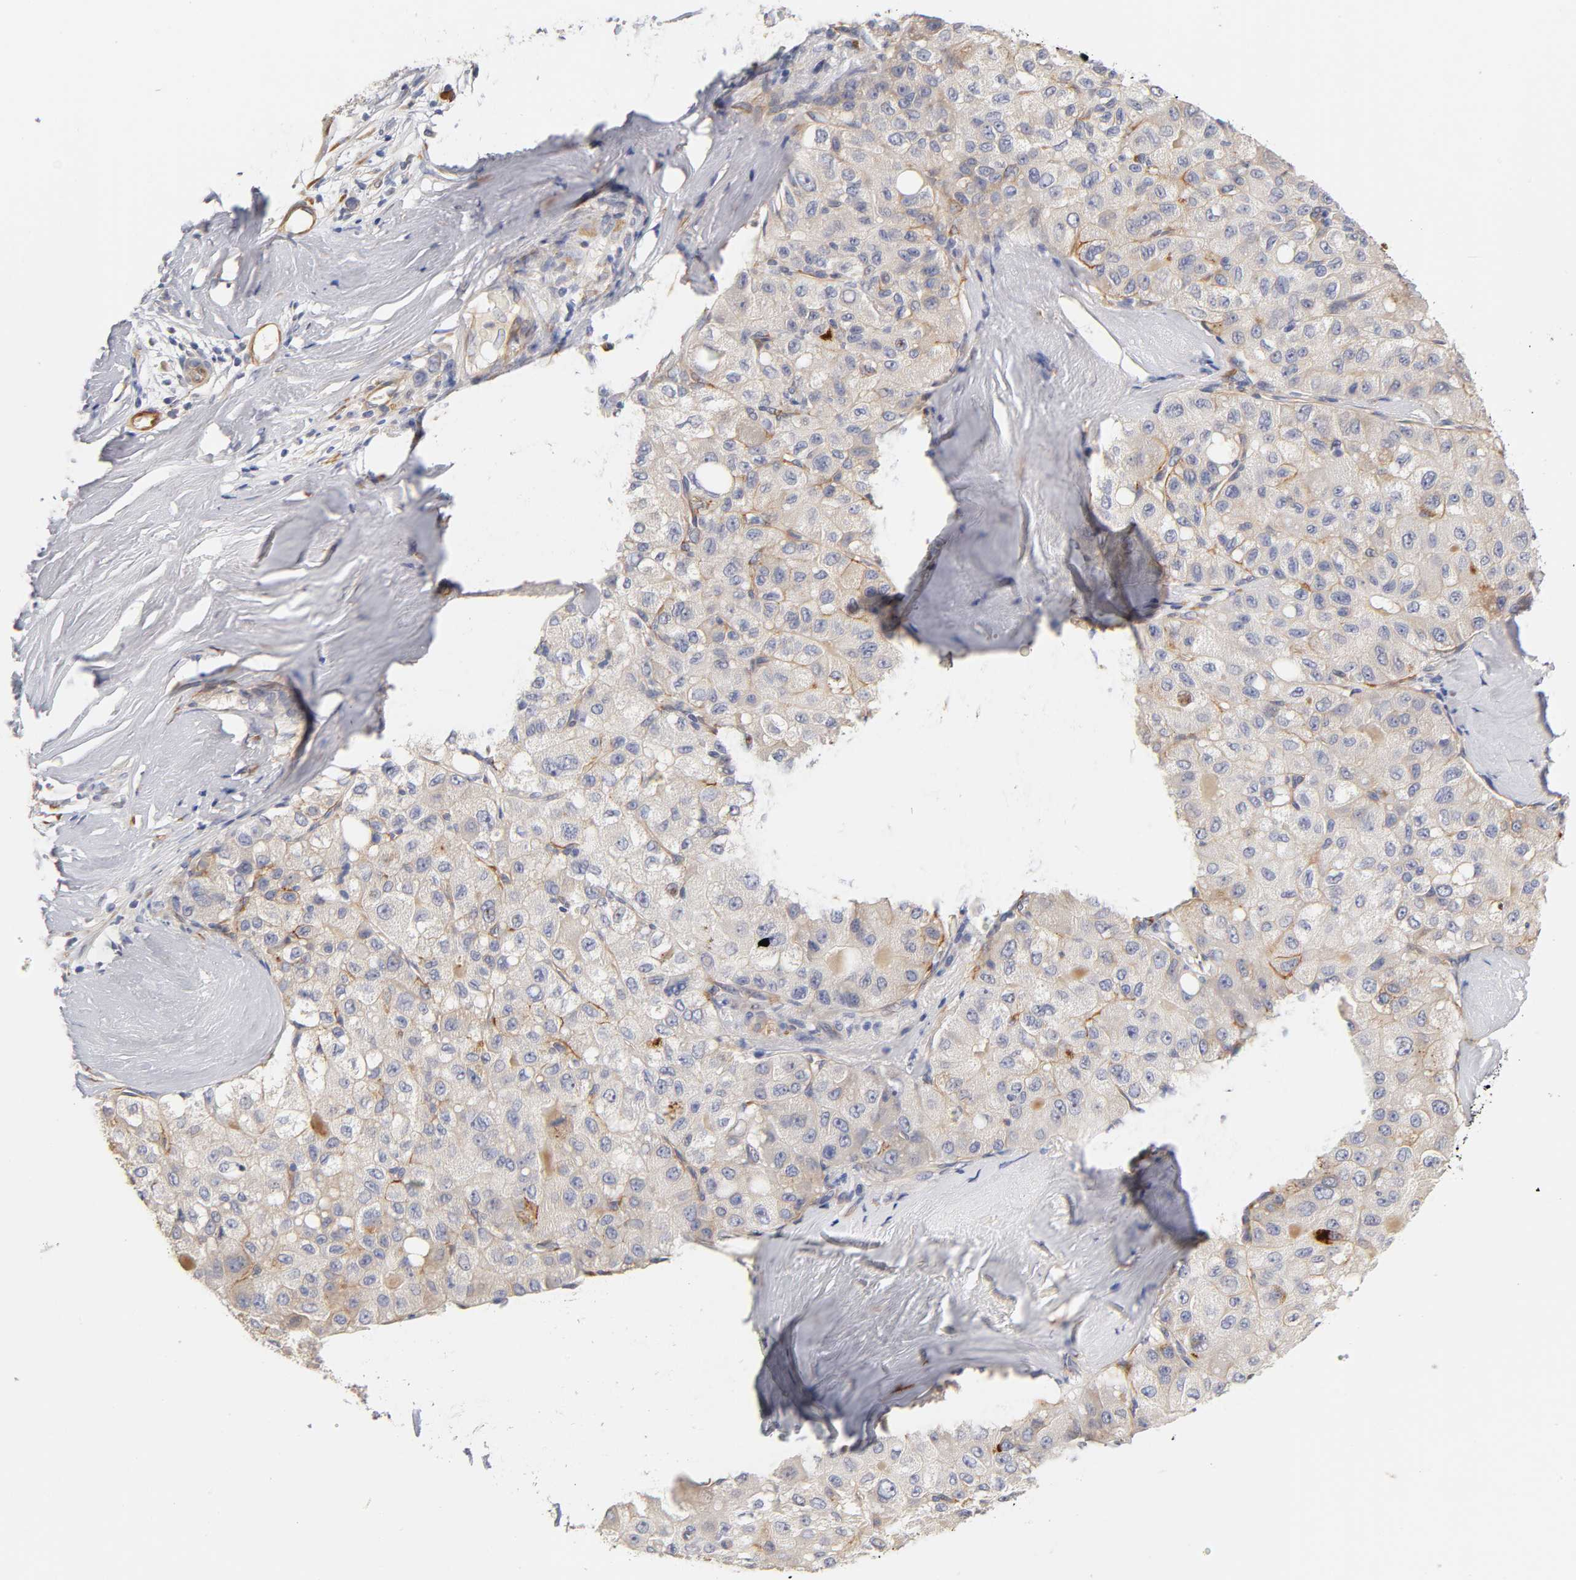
{"staining": {"intensity": "negative", "quantity": "none", "location": "none"}, "tissue": "liver cancer", "cell_type": "Tumor cells", "image_type": "cancer", "snomed": [{"axis": "morphology", "description": "Carcinoma, Hepatocellular, NOS"}, {"axis": "topography", "description": "Liver"}], "caption": "Hepatocellular carcinoma (liver) was stained to show a protein in brown. There is no significant positivity in tumor cells.", "gene": "LAMB1", "patient": {"sex": "male", "age": 80}}